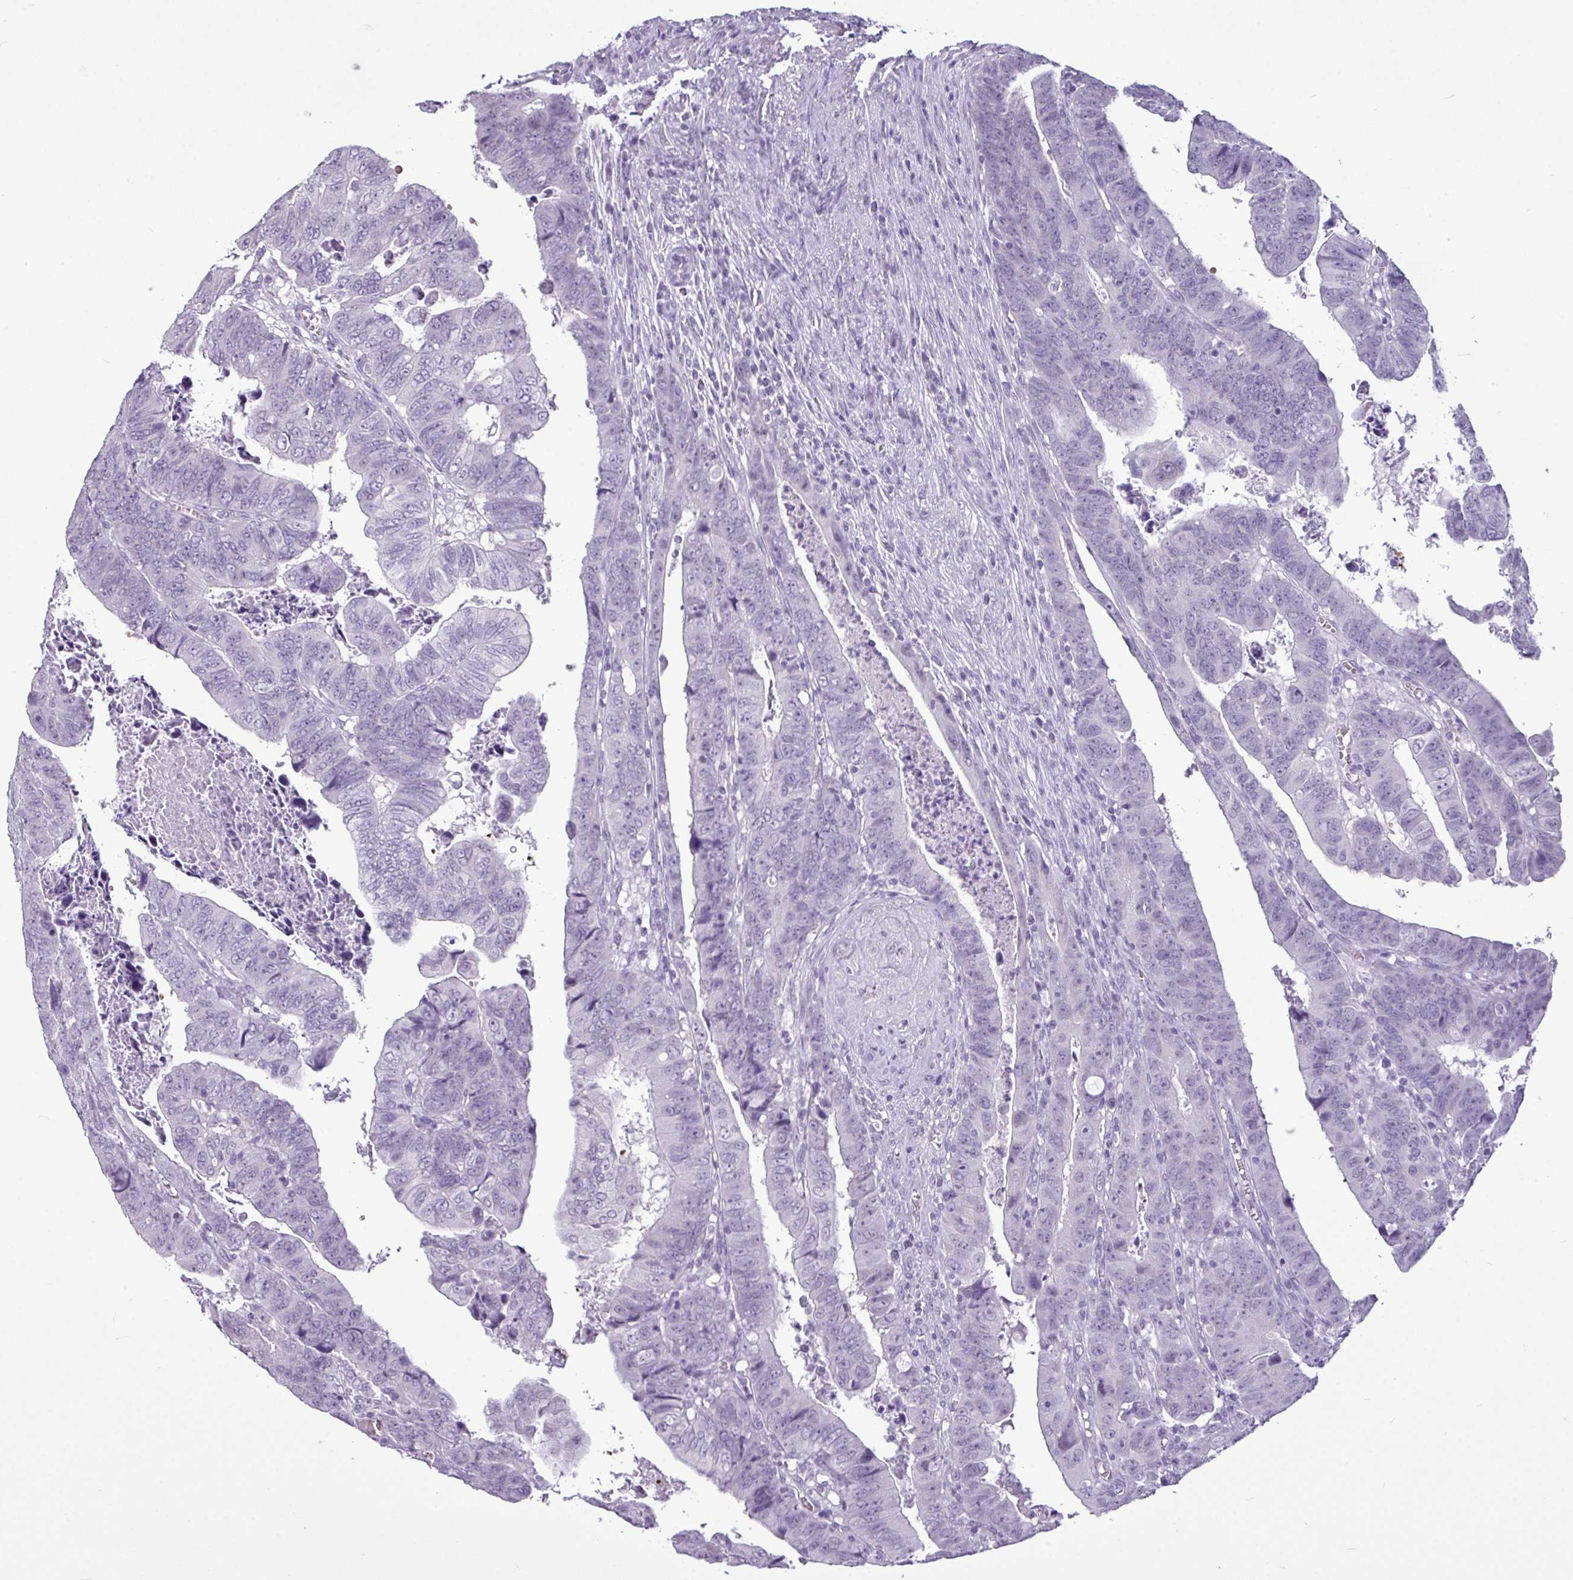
{"staining": {"intensity": "negative", "quantity": "none", "location": "none"}, "tissue": "colorectal cancer", "cell_type": "Tumor cells", "image_type": "cancer", "snomed": [{"axis": "morphology", "description": "Normal tissue, NOS"}, {"axis": "morphology", "description": "Adenocarcinoma, NOS"}, {"axis": "topography", "description": "Rectum"}], "caption": "Tumor cells are negative for protein expression in human colorectal adenocarcinoma. (DAB IHC with hematoxylin counter stain).", "gene": "AMY2A", "patient": {"sex": "female", "age": 65}}